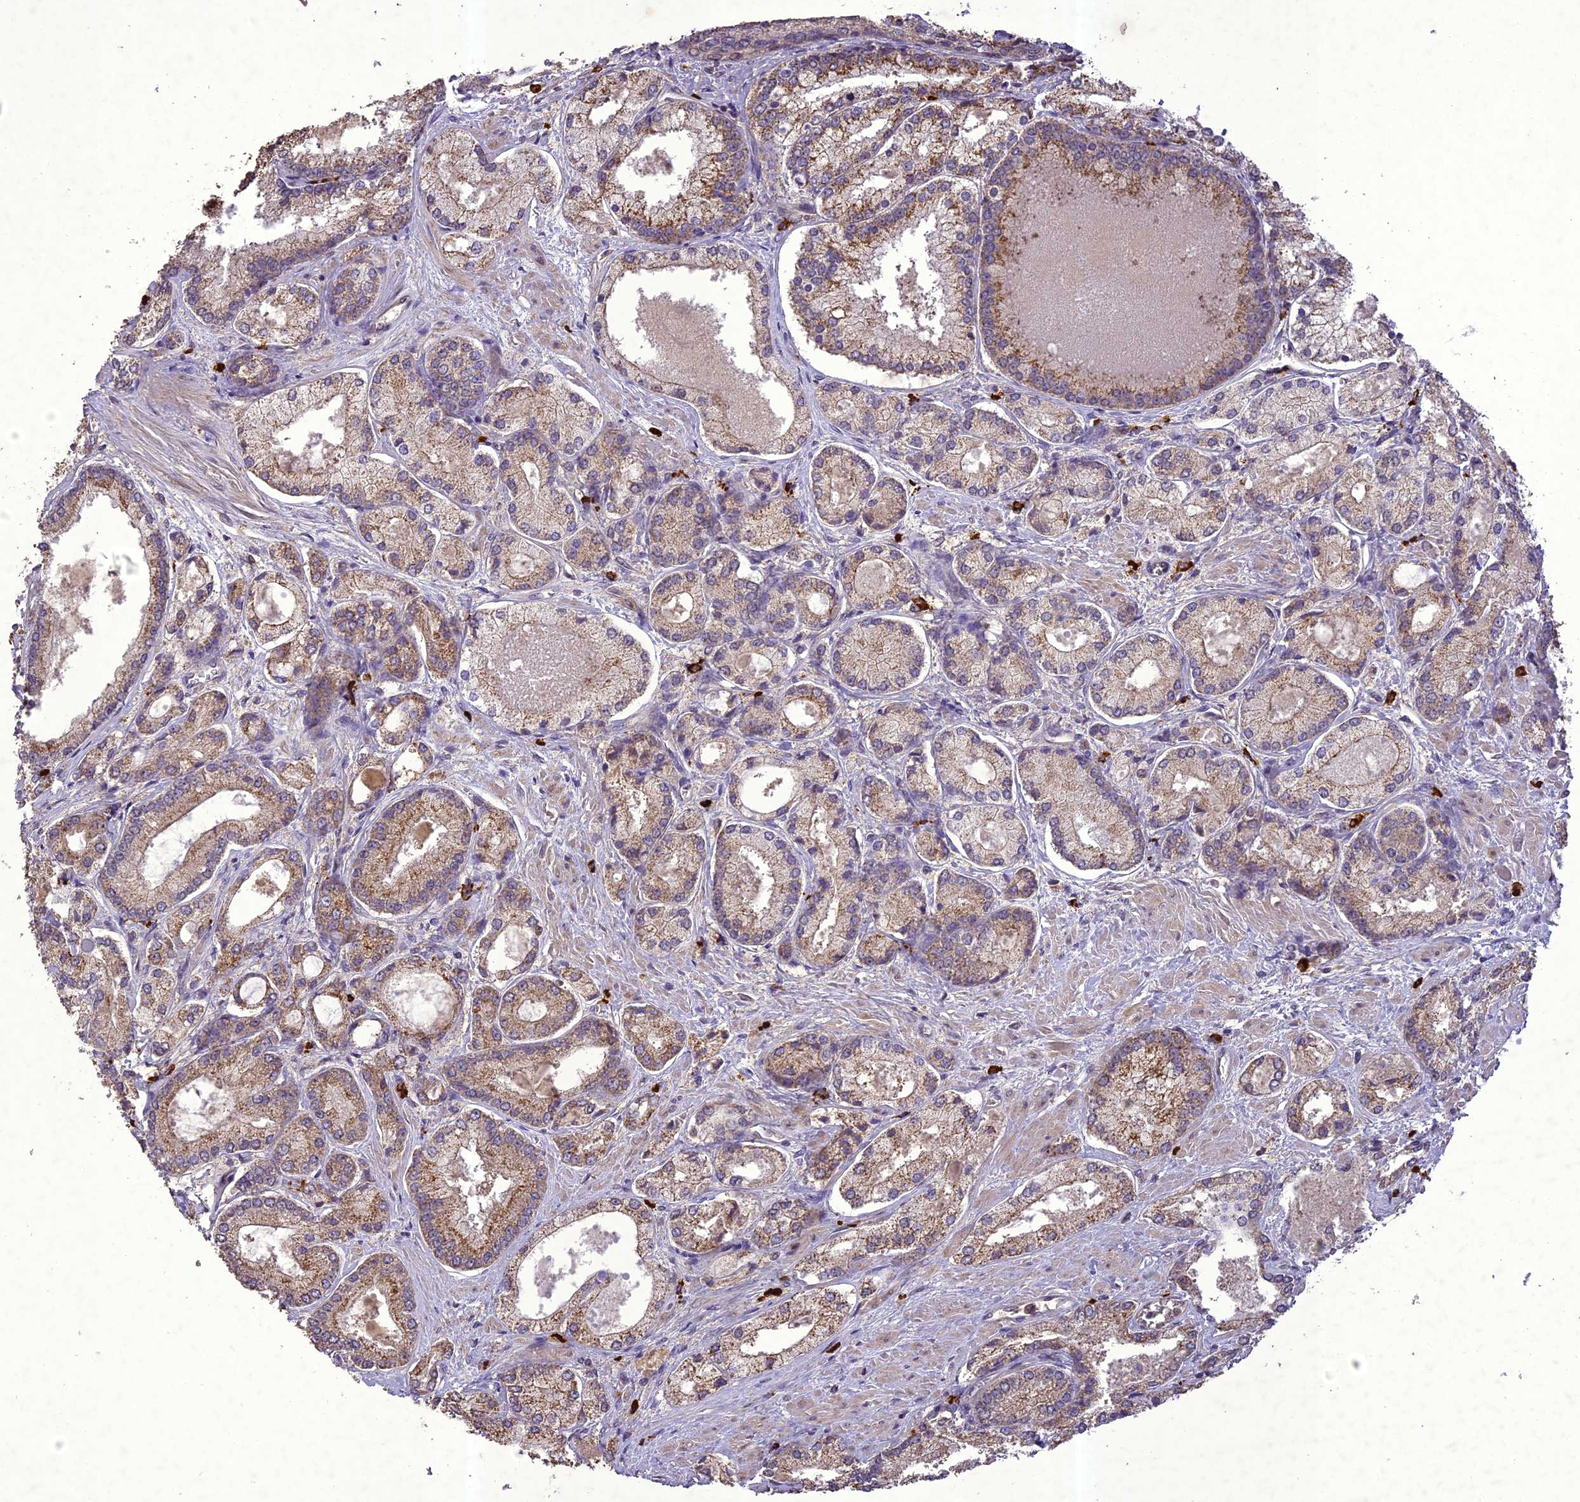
{"staining": {"intensity": "moderate", "quantity": "25%-75%", "location": "cytoplasmic/membranous"}, "tissue": "prostate cancer", "cell_type": "Tumor cells", "image_type": "cancer", "snomed": [{"axis": "morphology", "description": "Adenocarcinoma, Low grade"}, {"axis": "topography", "description": "Prostate"}], "caption": "About 25%-75% of tumor cells in prostate cancer display moderate cytoplasmic/membranous protein positivity as visualized by brown immunohistochemical staining.", "gene": "TIGD7", "patient": {"sex": "male", "age": 74}}